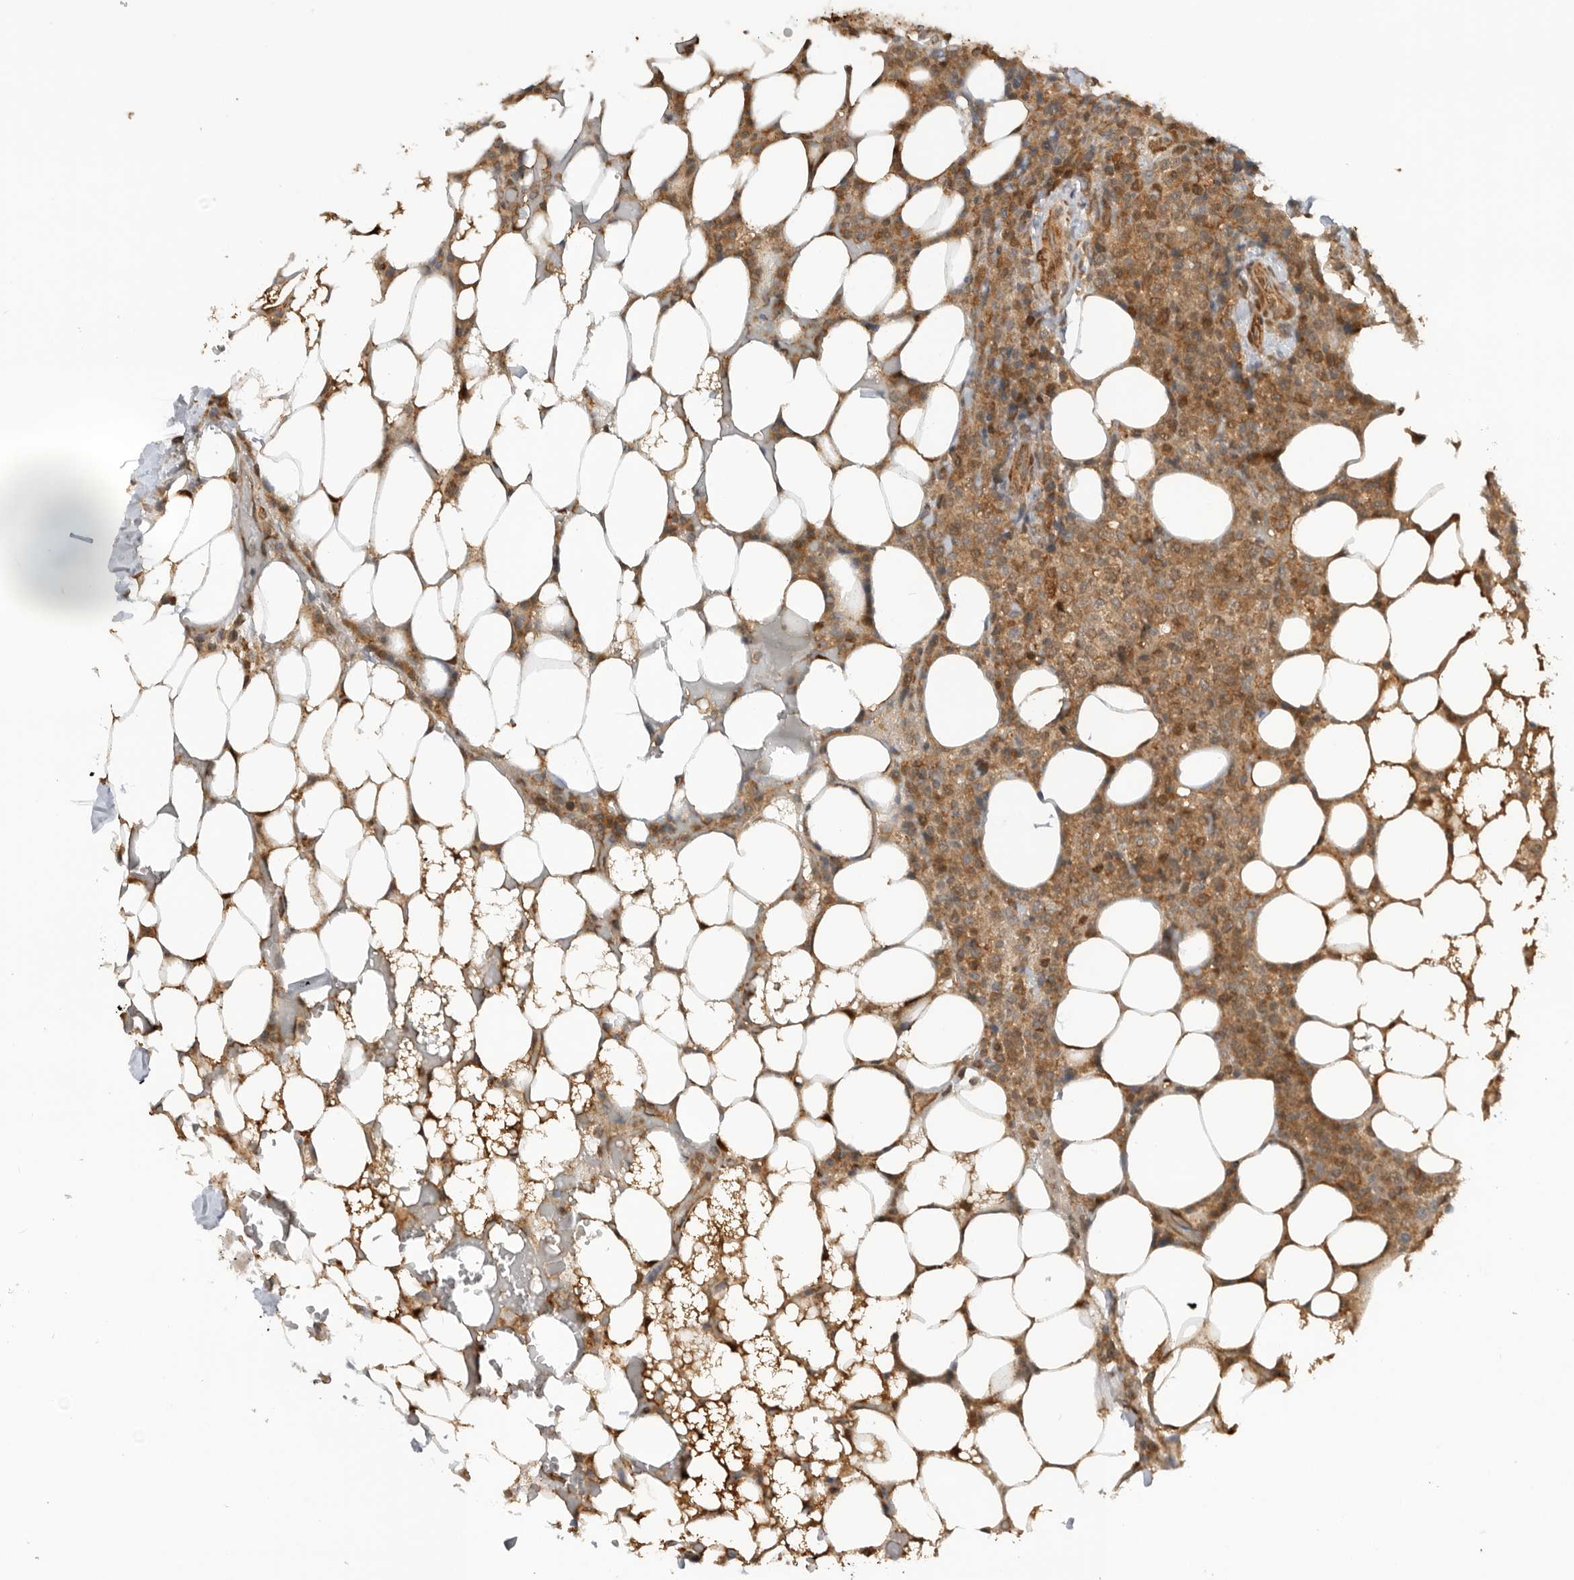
{"staining": {"intensity": "moderate", "quantity": ">75%", "location": "cytoplasmic/membranous"}, "tissue": "lymphoma", "cell_type": "Tumor cells", "image_type": "cancer", "snomed": [{"axis": "morphology", "description": "Malignant lymphoma, non-Hodgkin's type, High grade"}, {"axis": "topography", "description": "Lymph node"}], "caption": "The photomicrograph displays staining of malignant lymphoma, non-Hodgkin's type (high-grade), revealing moderate cytoplasmic/membranous protein staining (brown color) within tumor cells. The staining is performed using DAB (3,3'-diaminobenzidine) brown chromogen to label protein expression. The nuclei are counter-stained blue using hematoxylin.", "gene": "DCAF8", "patient": {"sex": "male", "age": 13}}